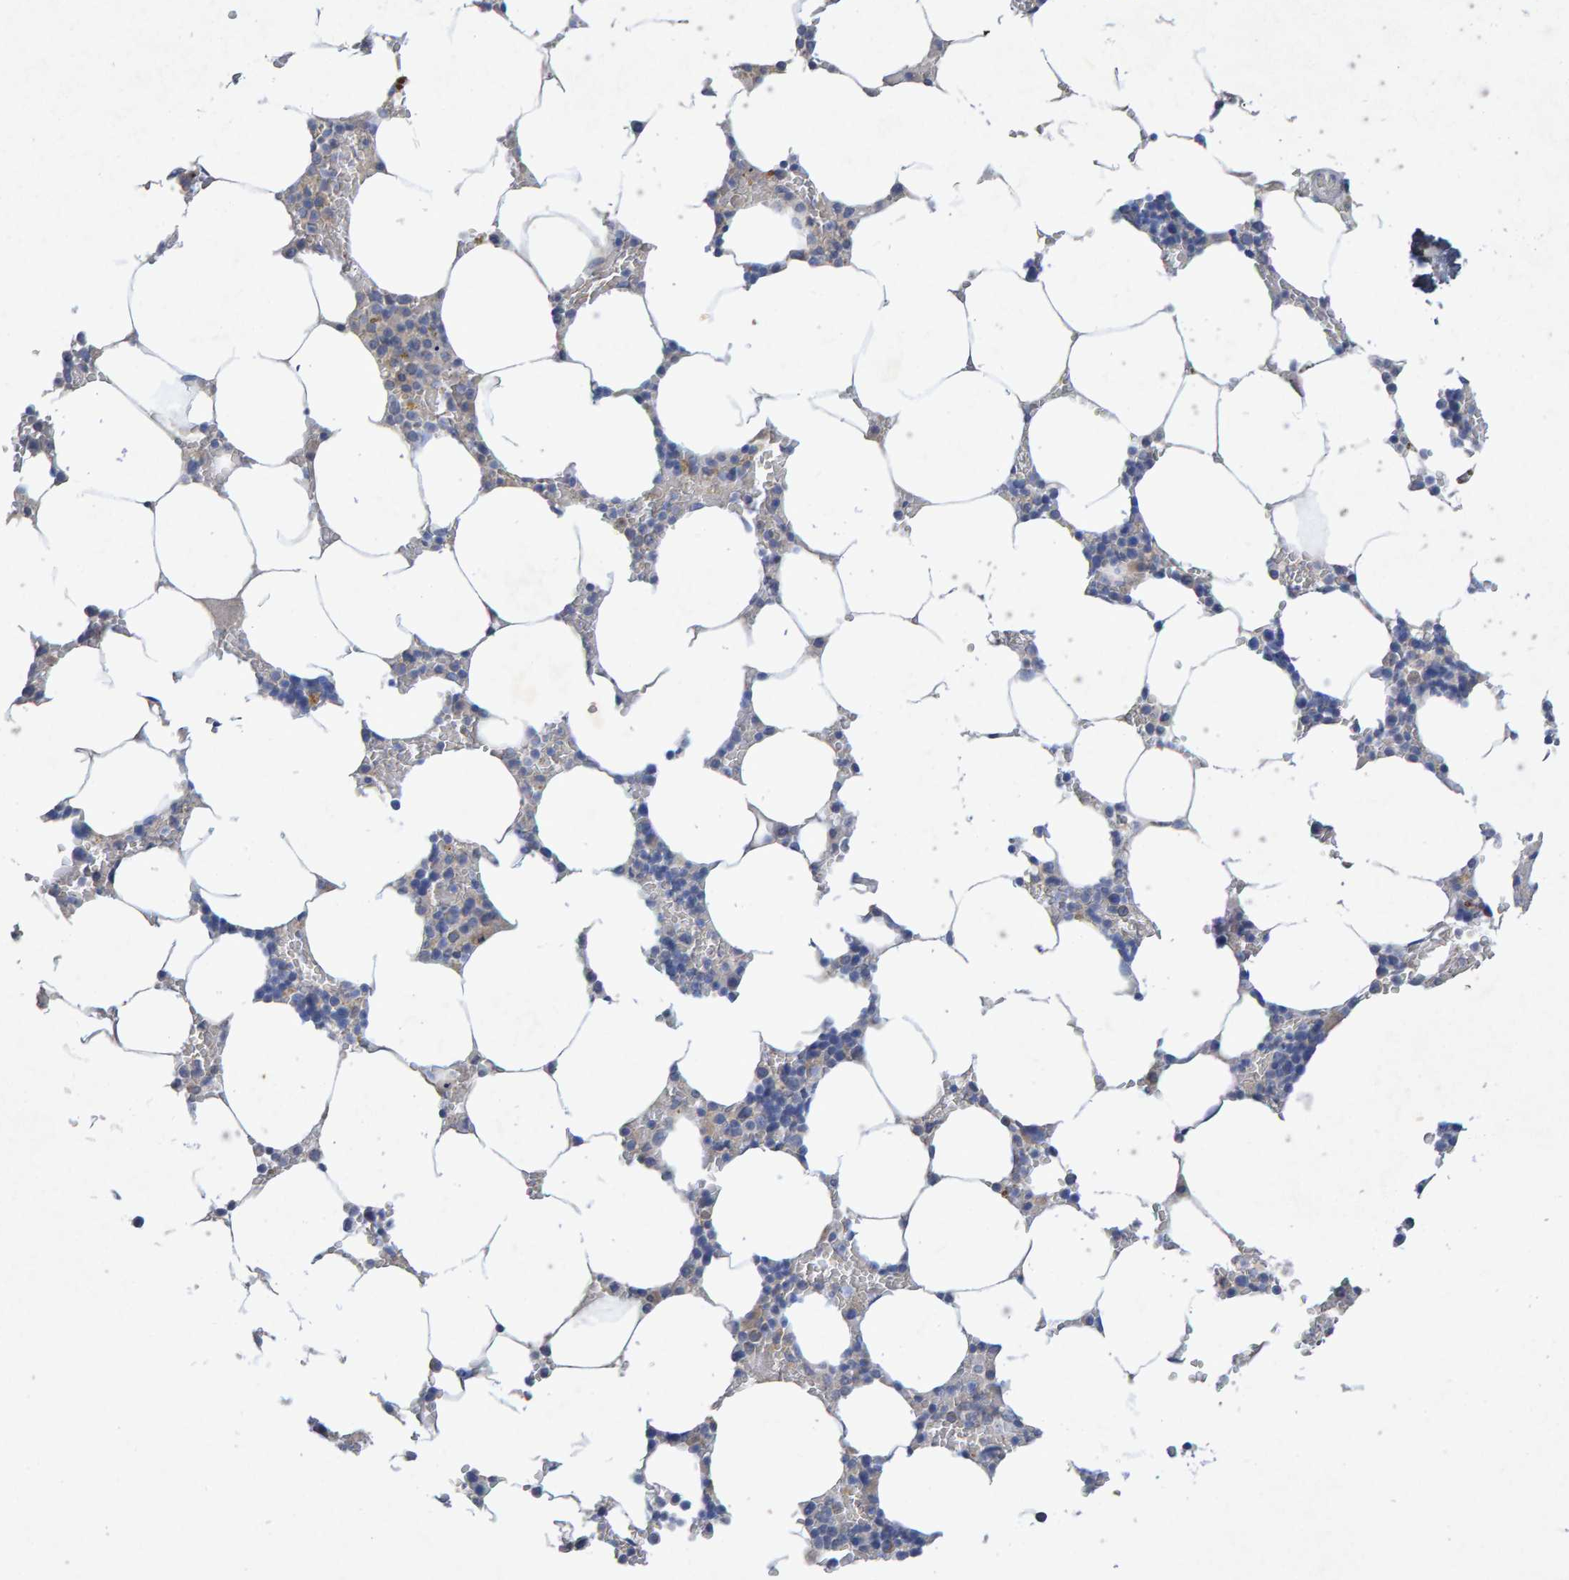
{"staining": {"intensity": "negative", "quantity": "none", "location": "none"}, "tissue": "bone marrow", "cell_type": "Hematopoietic cells", "image_type": "normal", "snomed": [{"axis": "morphology", "description": "Normal tissue, NOS"}, {"axis": "topography", "description": "Bone marrow"}], "caption": "Benign bone marrow was stained to show a protein in brown. There is no significant staining in hematopoietic cells. Nuclei are stained in blue.", "gene": "CTH", "patient": {"sex": "male", "age": 70}}